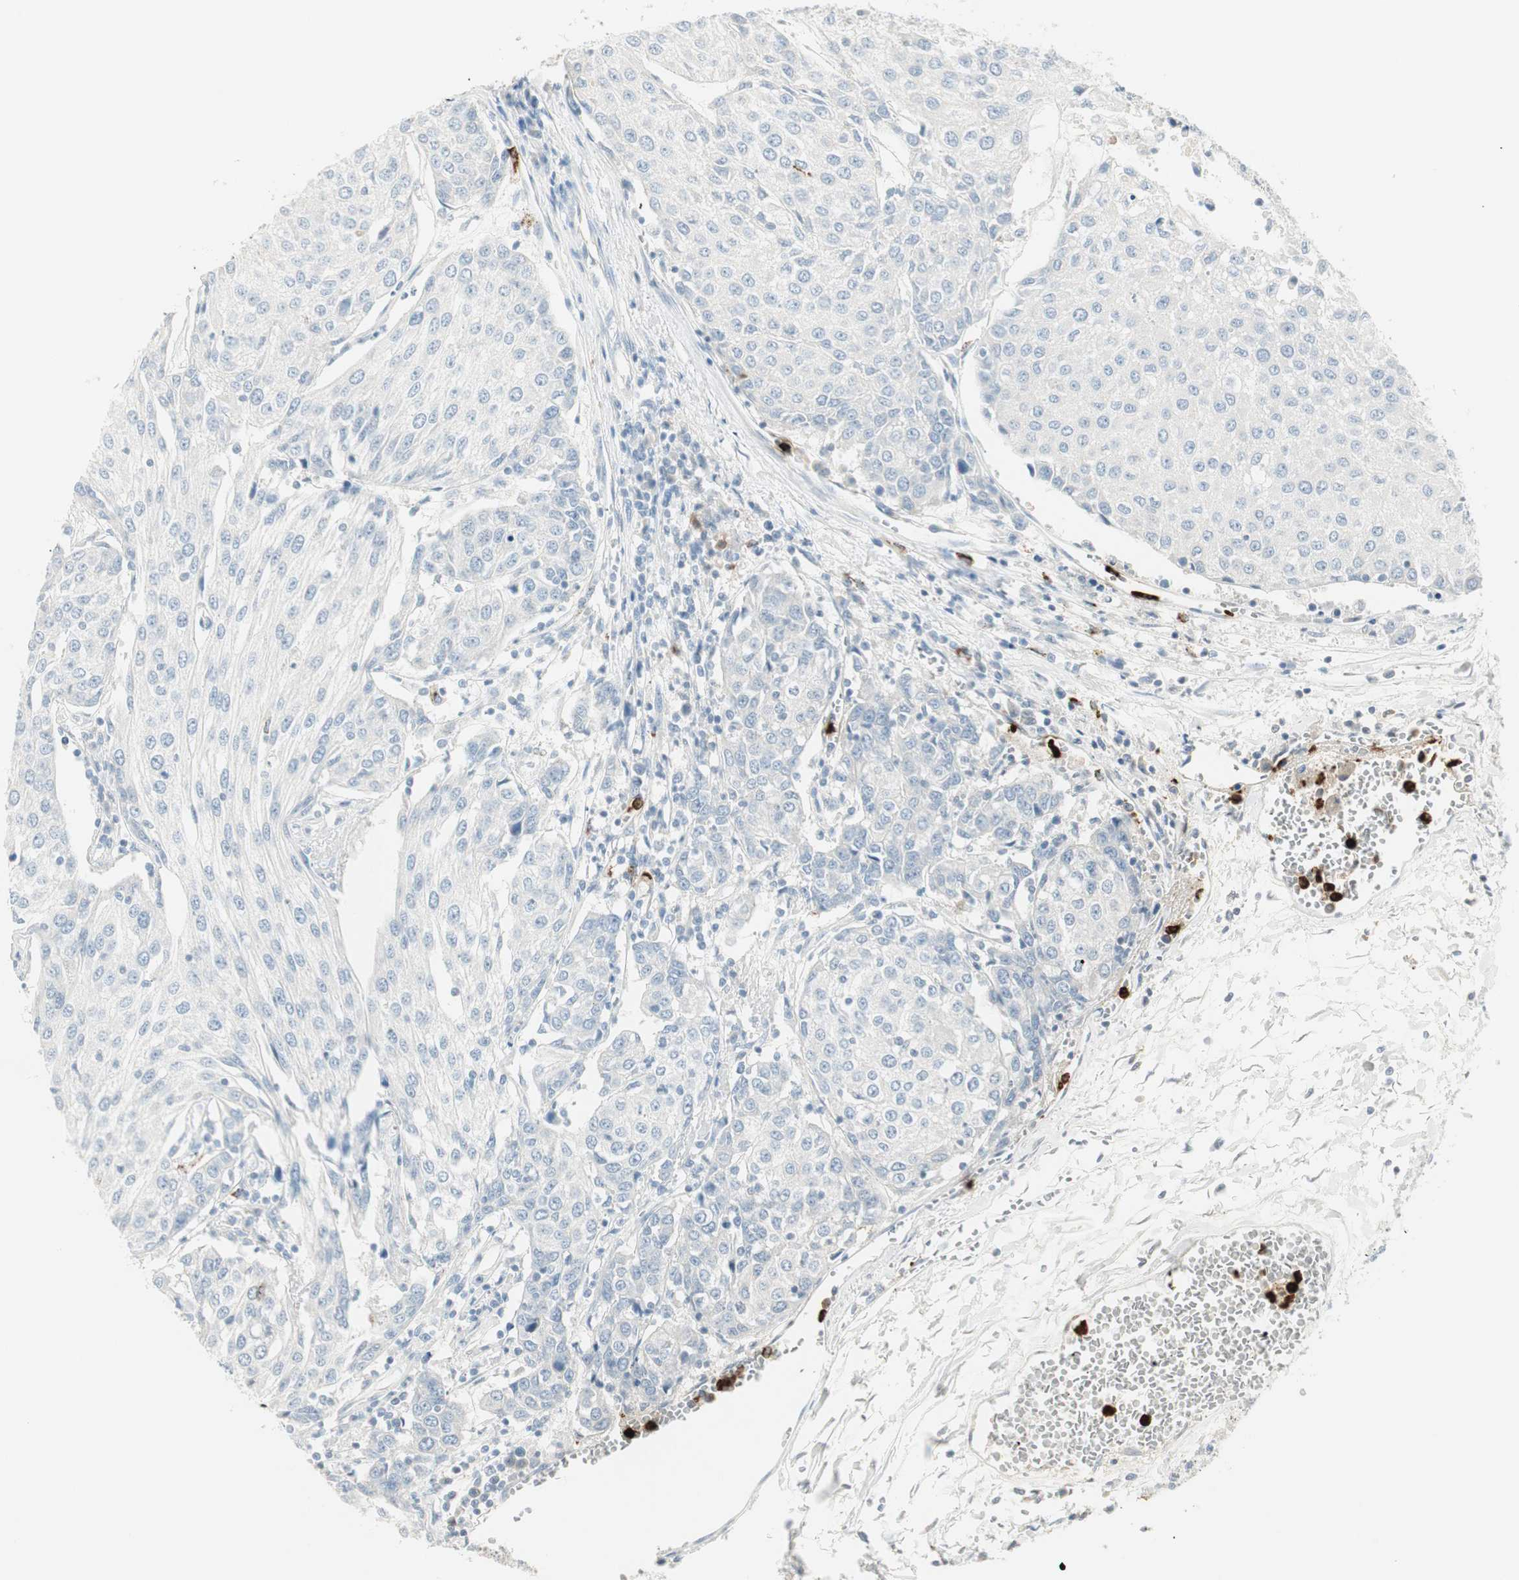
{"staining": {"intensity": "negative", "quantity": "none", "location": "none"}, "tissue": "urothelial cancer", "cell_type": "Tumor cells", "image_type": "cancer", "snomed": [{"axis": "morphology", "description": "Urothelial carcinoma, High grade"}, {"axis": "topography", "description": "Urinary bladder"}], "caption": "The immunohistochemistry (IHC) histopathology image has no significant expression in tumor cells of urothelial cancer tissue.", "gene": "PRTN3", "patient": {"sex": "female", "age": 85}}